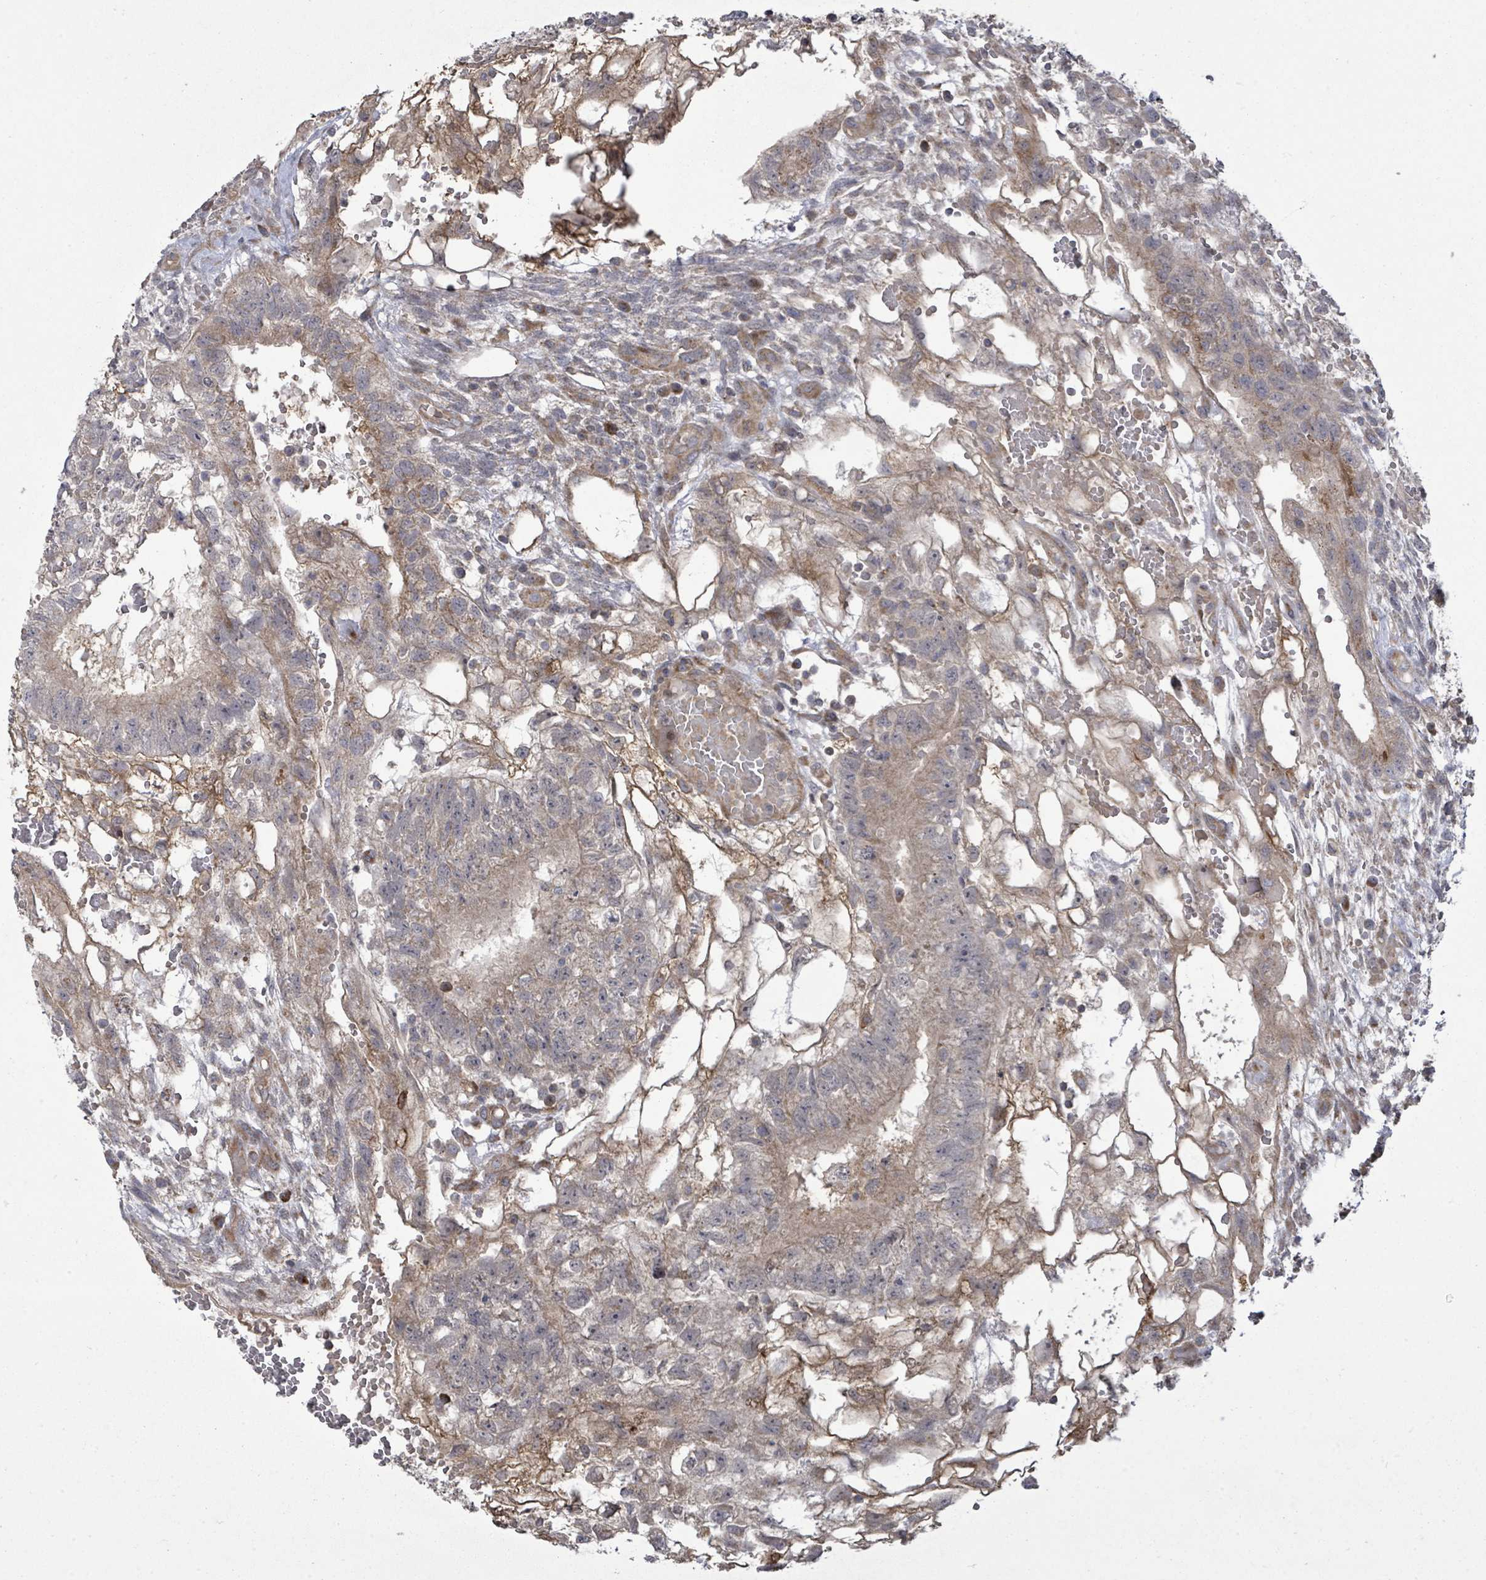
{"staining": {"intensity": "moderate", "quantity": "<25%", "location": "cytoplasmic/membranous"}, "tissue": "testis cancer", "cell_type": "Tumor cells", "image_type": "cancer", "snomed": [{"axis": "morphology", "description": "Normal tissue, NOS"}, {"axis": "morphology", "description": "Carcinoma, Embryonal, NOS"}, {"axis": "topography", "description": "Testis"}], "caption": "IHC of human testis cancer exhibits low levels of moderate cytoplasmic/membranous positivity in approximately <25% of tumor cells.", "gene": "KRTAP27-1", "patient": {"sex": "male", "age": 32}}